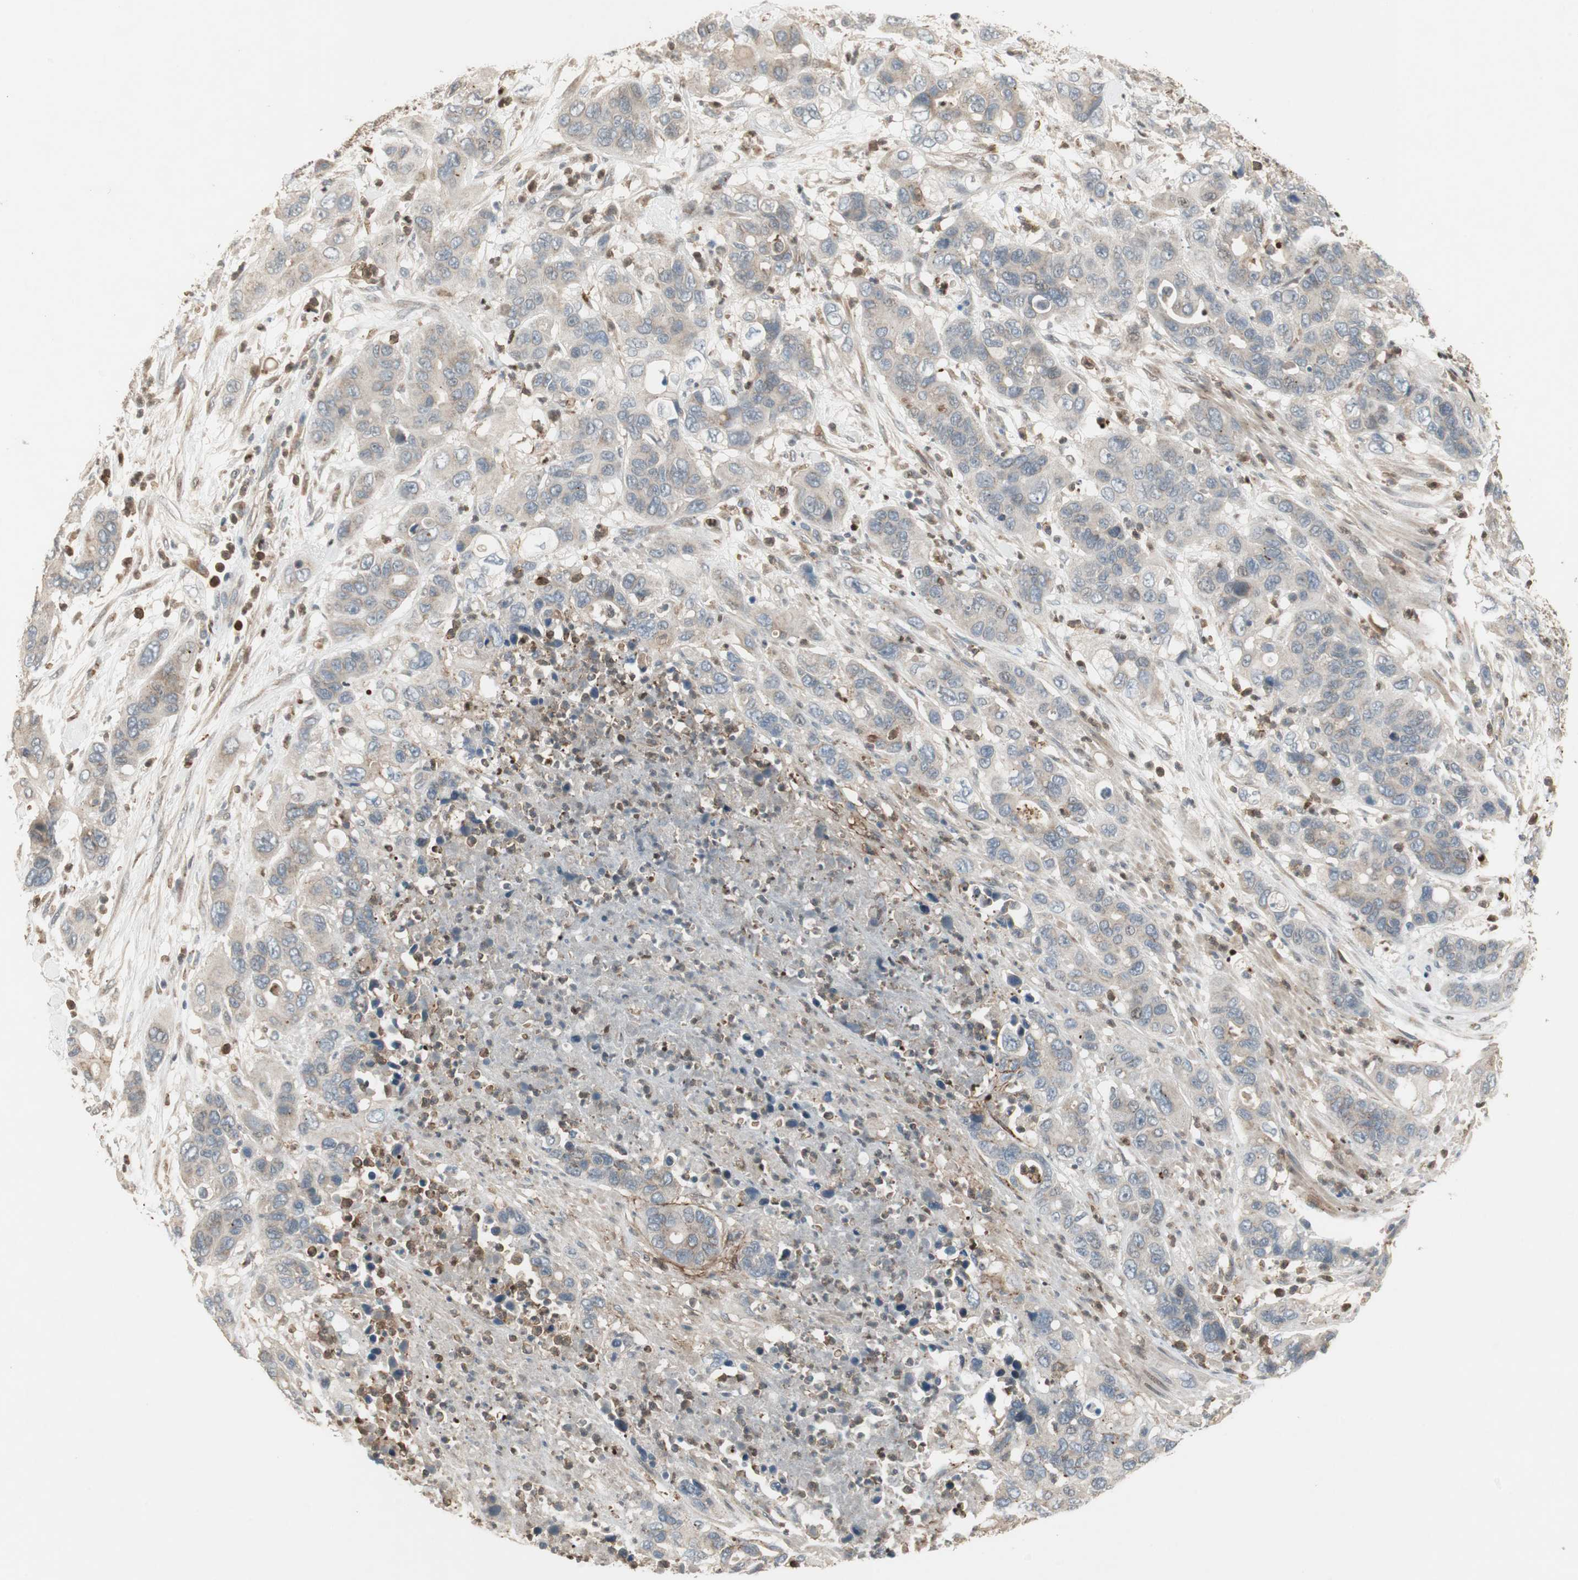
{"staining": {"intensity": "weak", "quantity": "<25%", "location": "cytoplasmic/membranous"}, "tissue": "pancreatic cancer", "cell_type": "Tumor cells", "image_type": "cancer", "snomed": [{"axis": "morphology", "description": "Adenocarcinoma, NOS"}, {"axis": "topography", "description": "Pancreas"}], "caption": "DAB immunohistochemical staining of pancreatic adenocarcinoma reveals no significant expression in tumor cells.", "gene": "SNX4", "patient": {"sex": "female", "age": 71}}